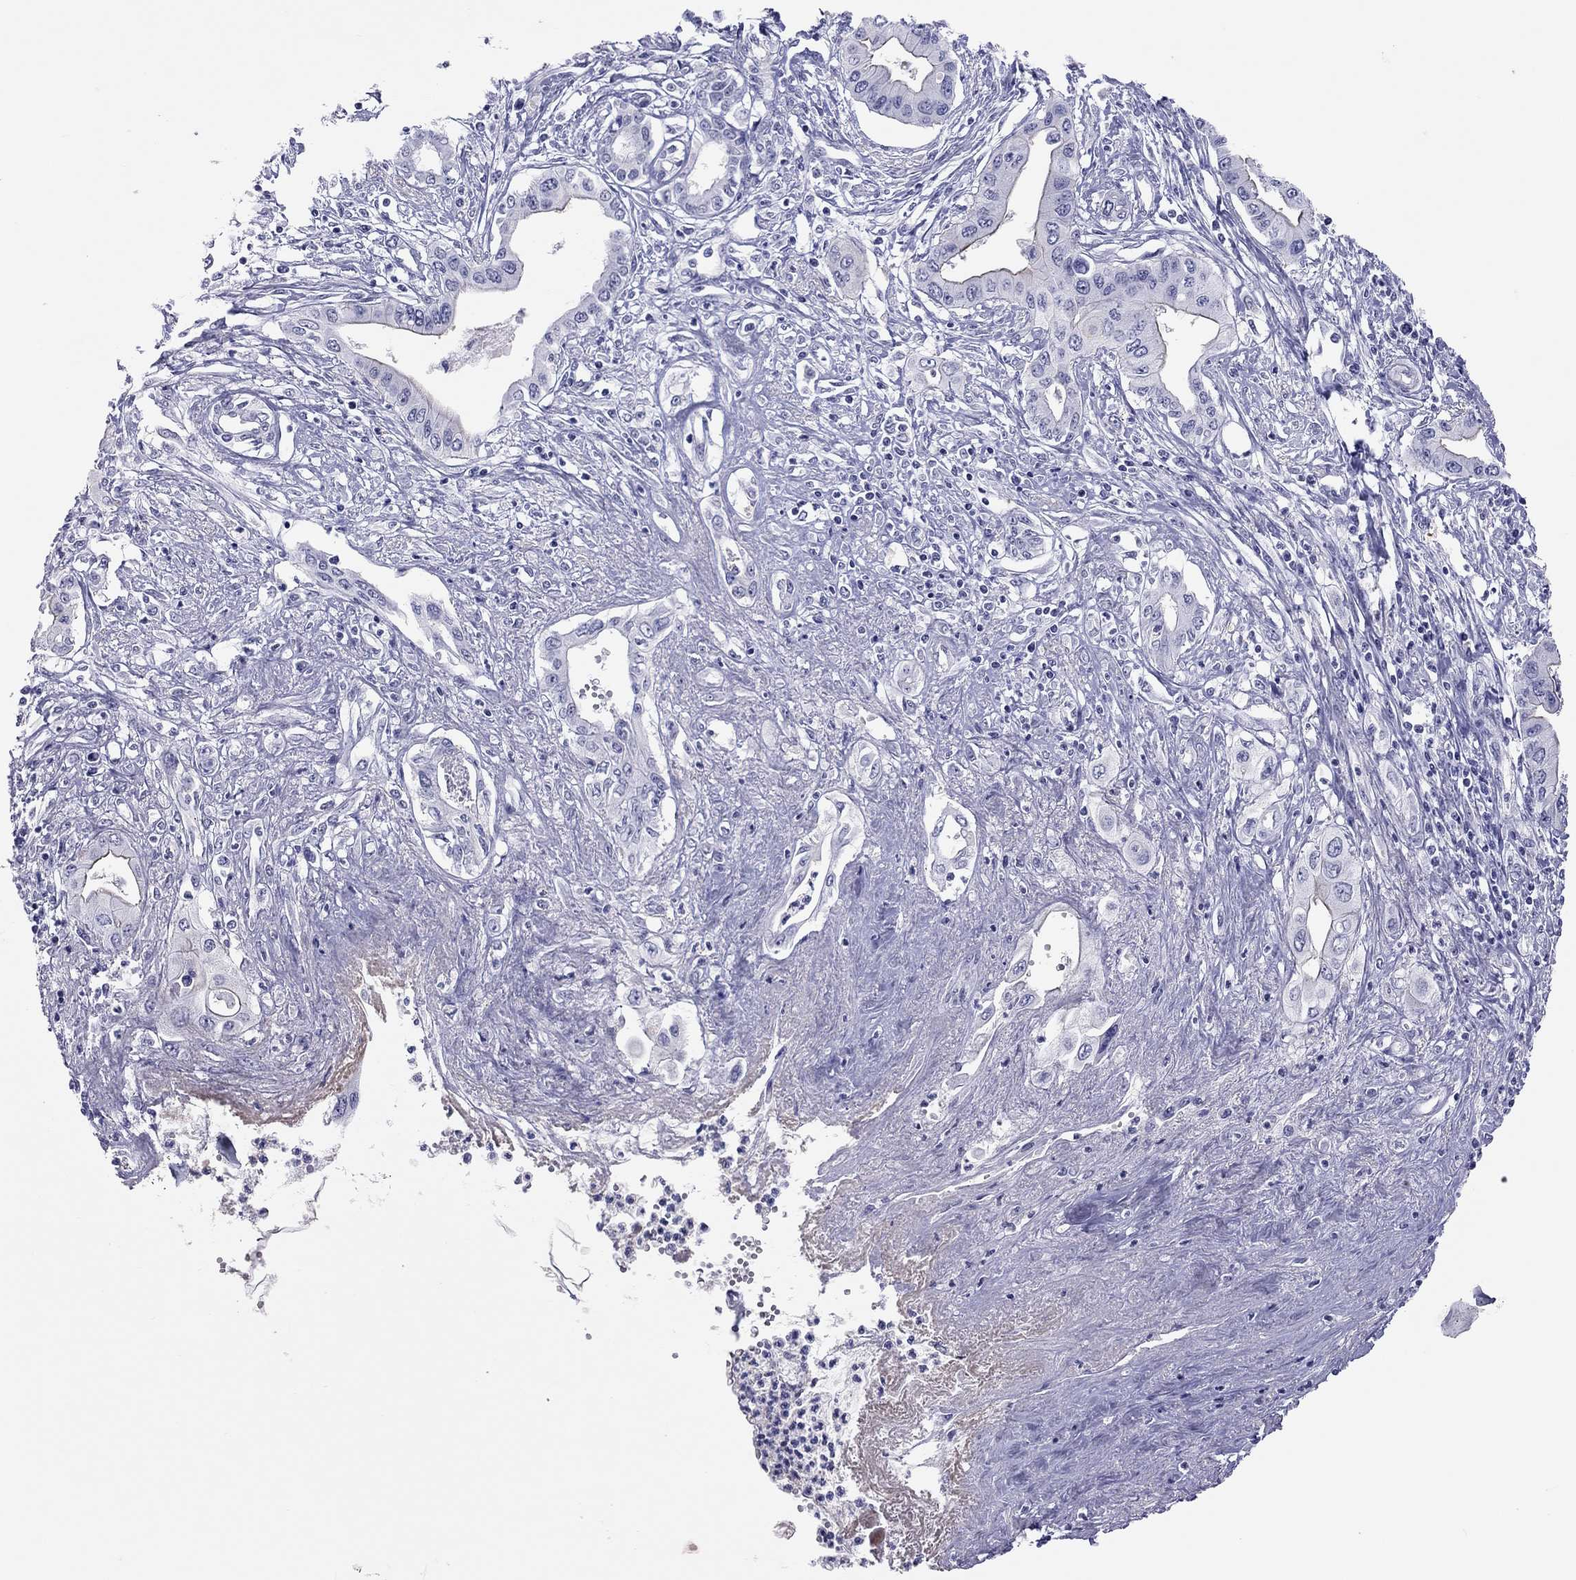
{"staining": {"intensity": "negative", "quantity": "none", "location": "none"}, "tissue": "pancreatic cancer", "cell_type": "Tumor cells", "image_type": "cancer", "snomed": [{"axis": "morphology", "description": "Adenocarcinoma, NOS"}, {"axis": "topography", "description": "Pancreas"}], "caption": "Immunohistochemistry of pancreatic cancer (adenocarcinoma) shows no positivity in tumor cells.", "gene": "JHY", "patient": {"sex": "female", "age": 62}}